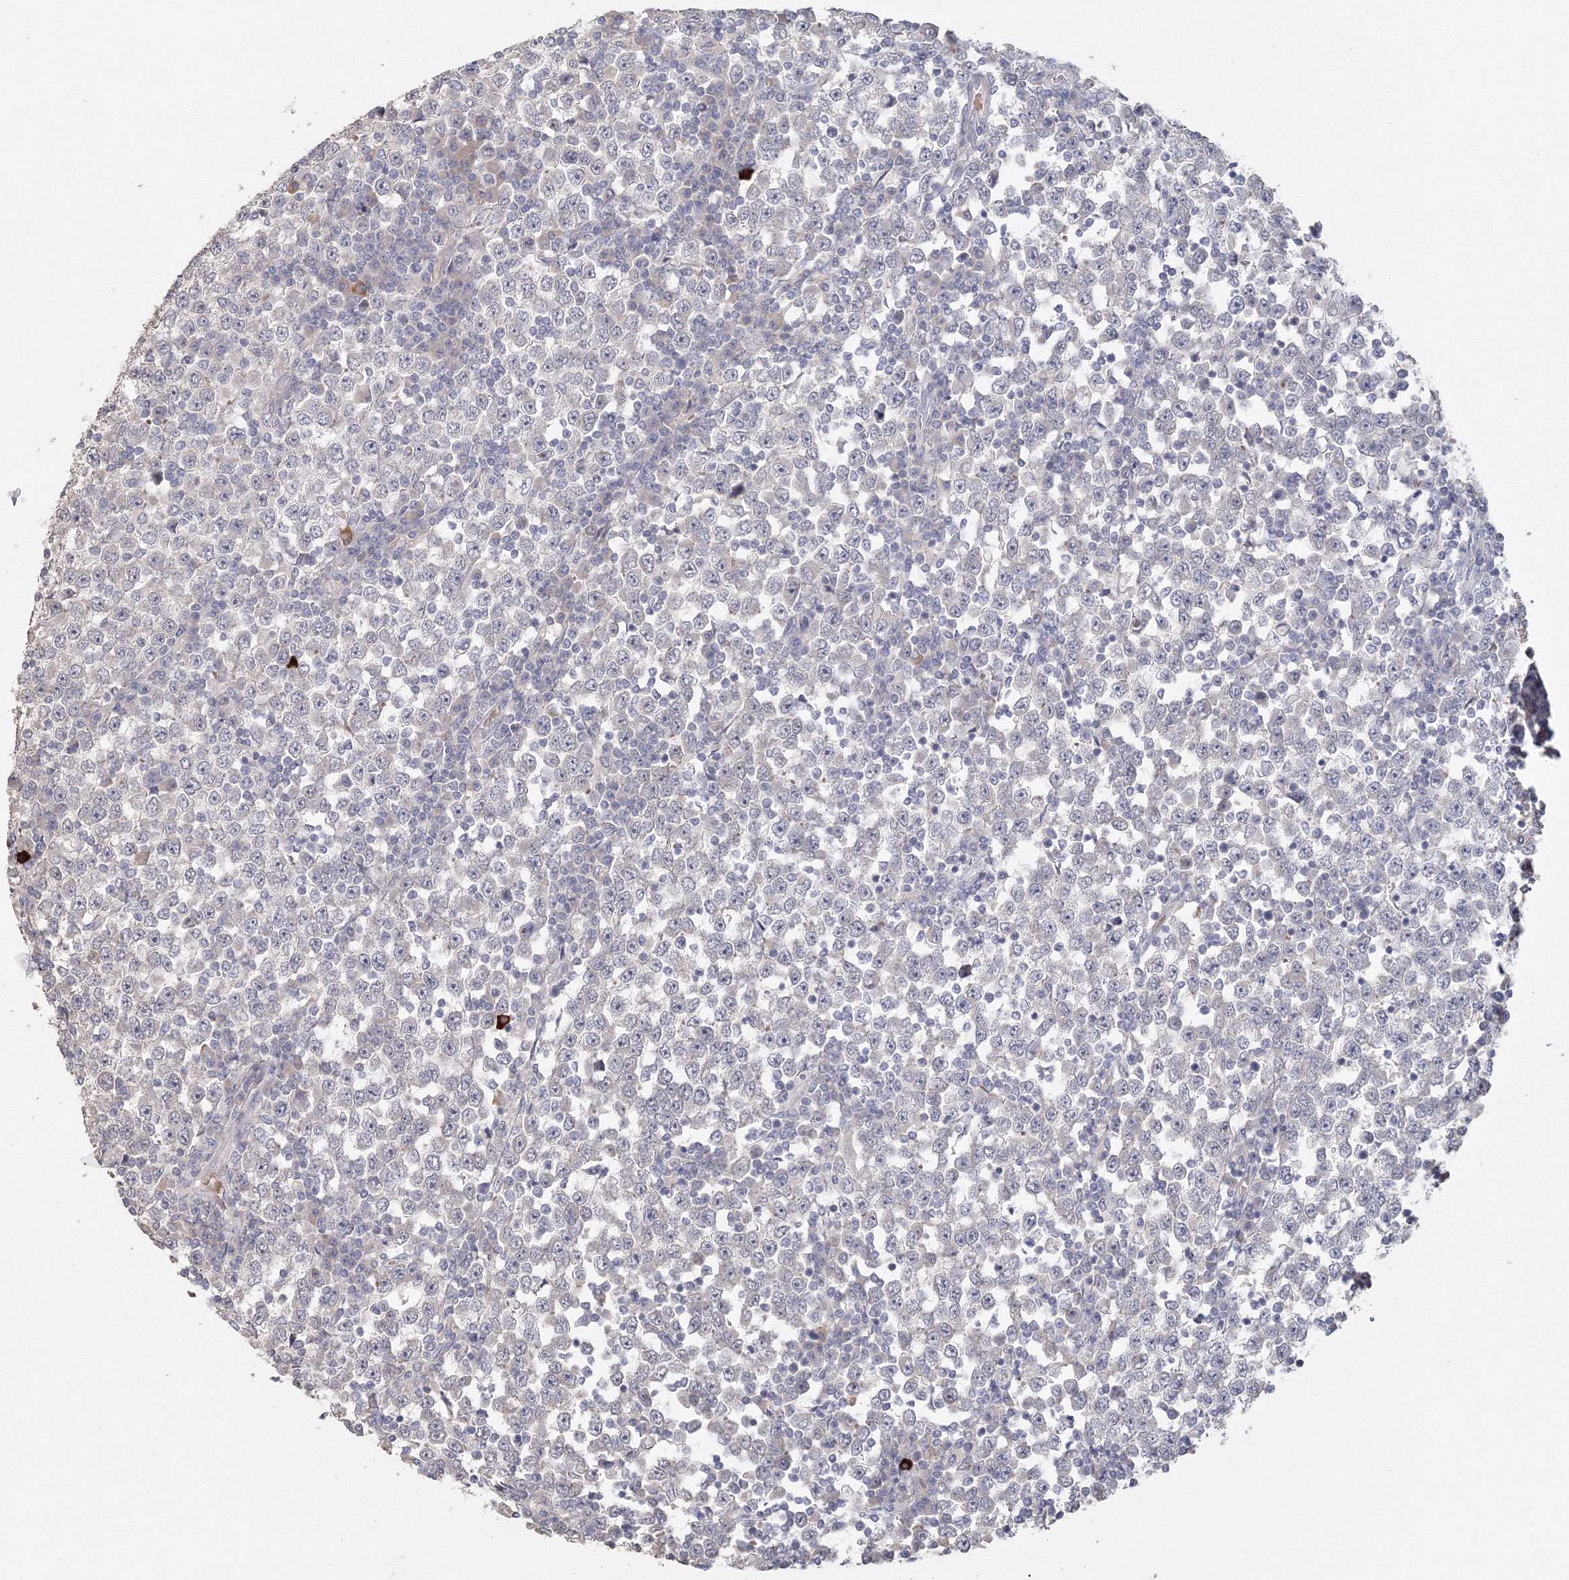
{"staining": {"intensity": "negative", "quantity": "none", "location": "none"}, "tissue": "testis cancer", "cell_type": "Tumor cells", "image_type": "cancer", "snomed": [{"axis": "morphology", "description": "Seminoma, NOS"}, {"axis": "topography", "description": "Testis"}], "caption": "This is an immunohistochemistry (IHC) histopathology image of testis cancer (seminoma). There is no positivity in tumor cells.", "gene": "TACC2", "patient": {"sex": "male", "age": 65}}